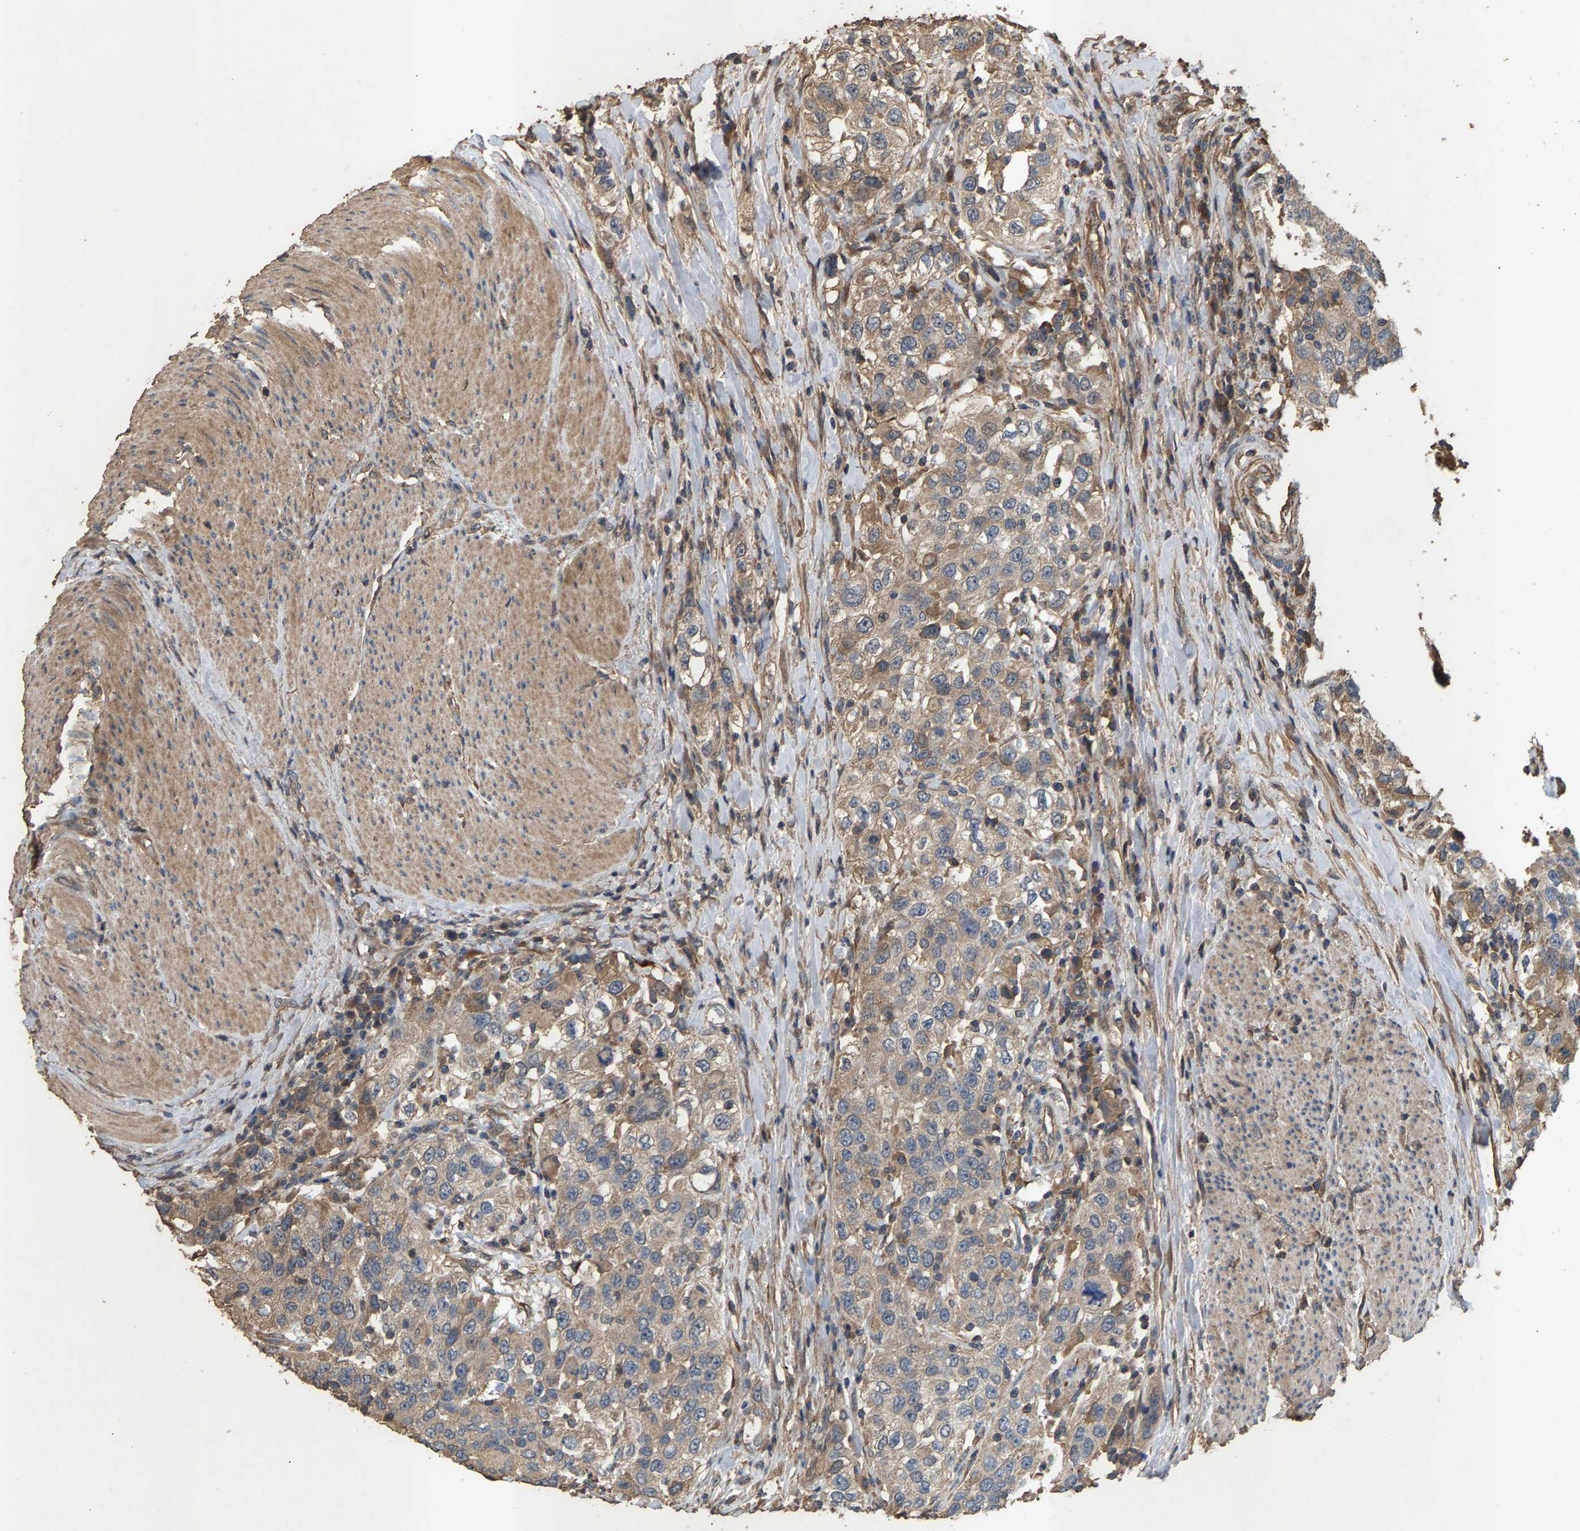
{"staining": {"intensity": "weak", "quantity": ">75%", "location": "cytoplasmic/membranous"}, "tissue": "urothelial cancer", "cell_type": "Tumor cells", "image_type": "cancer", "snomed": [{"axis": "morphology", "description": "Urothelial carcinoma, High grade"}, {"axis": "topography", "description": "Urinary bladder"}], "caption": "Protein expression analysis of high-grade urothelial carcinoma shows weak cytoplasmic/membranous expression in approximately >75% of tumor cells.", "gene": "HTRA3", "patient": {"sex": "female", "age": 80}}